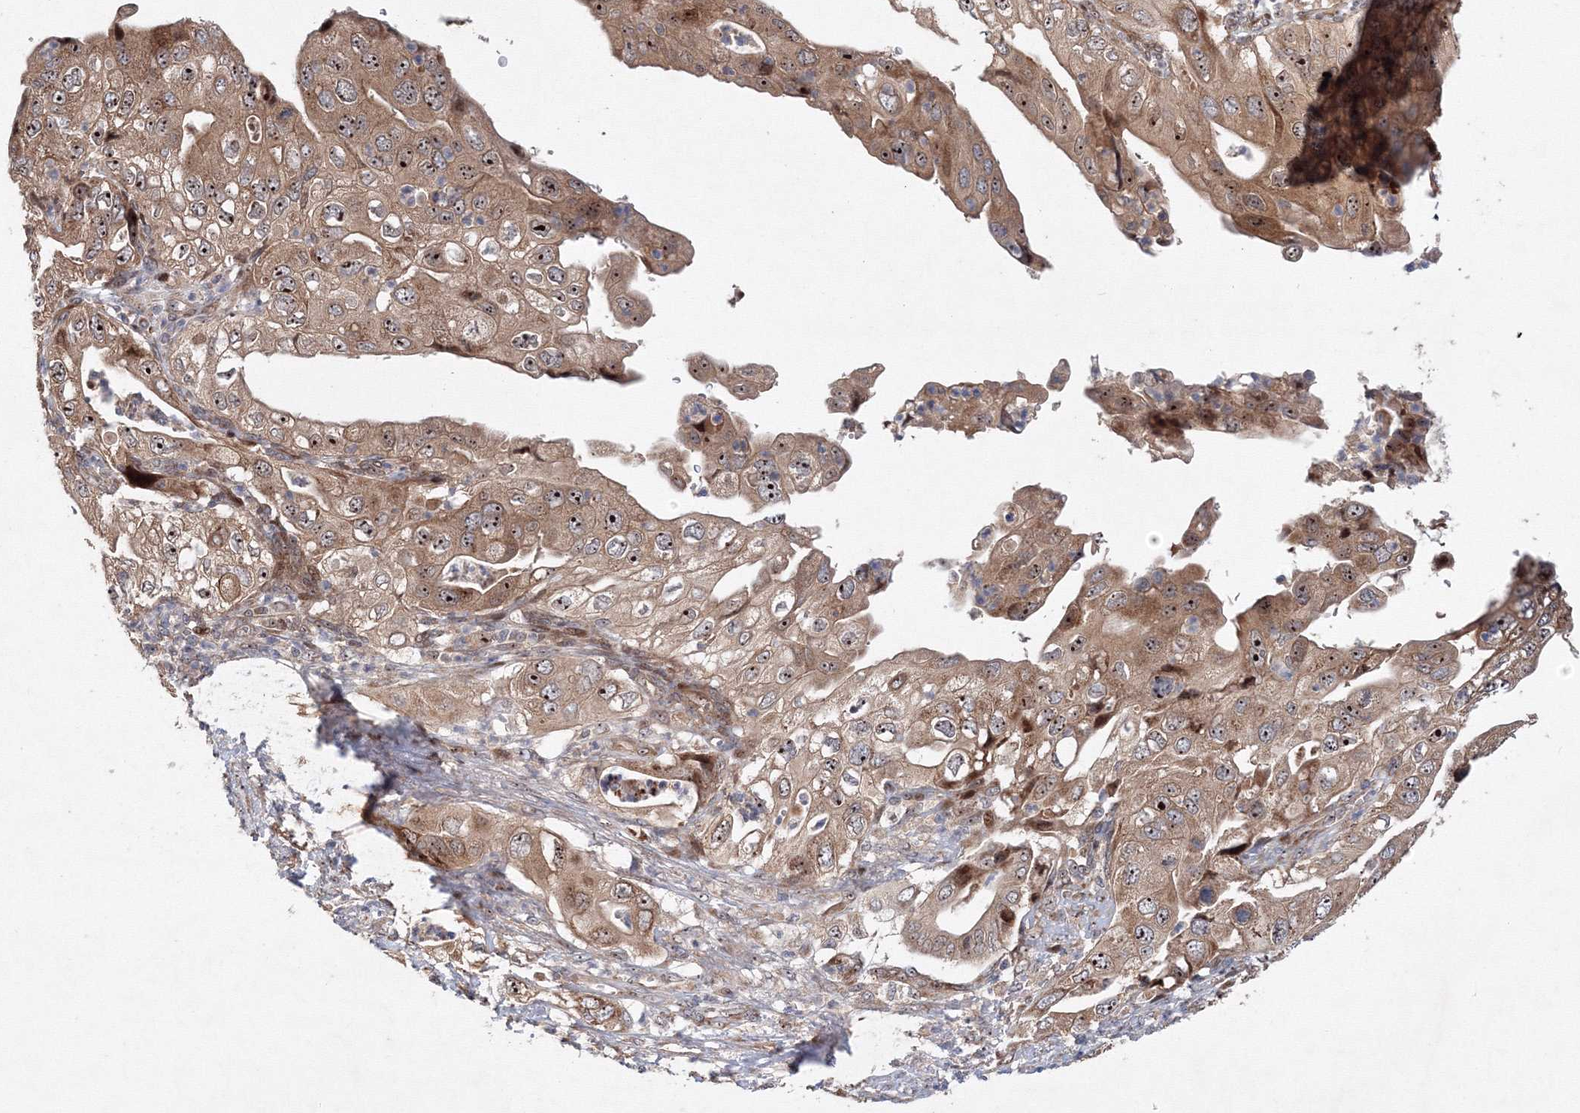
{"staining": {"intensity": "moderate", "quantity": ">75%", "location": "cytoplasmic/membranous,nuclear"}, "tissue": "pancreatic cancer", "cell_type": "Tumor cells", "image_type": "cancer", "snomed": [{"axis": "morphology", "description": "Adenocarcinoma, NOS"}, {"axis": "topography", "description": "Pancreas"}], "caption": "Pancreatic adenocarcinoma was stained to show a protein in brown. There is medium levels of moderate cytoplasmic/membranous and nuclear expression in about >75% of tumor cells.", "gene": "ANKAR", "patient": {"sex": "female", "age": 78}}